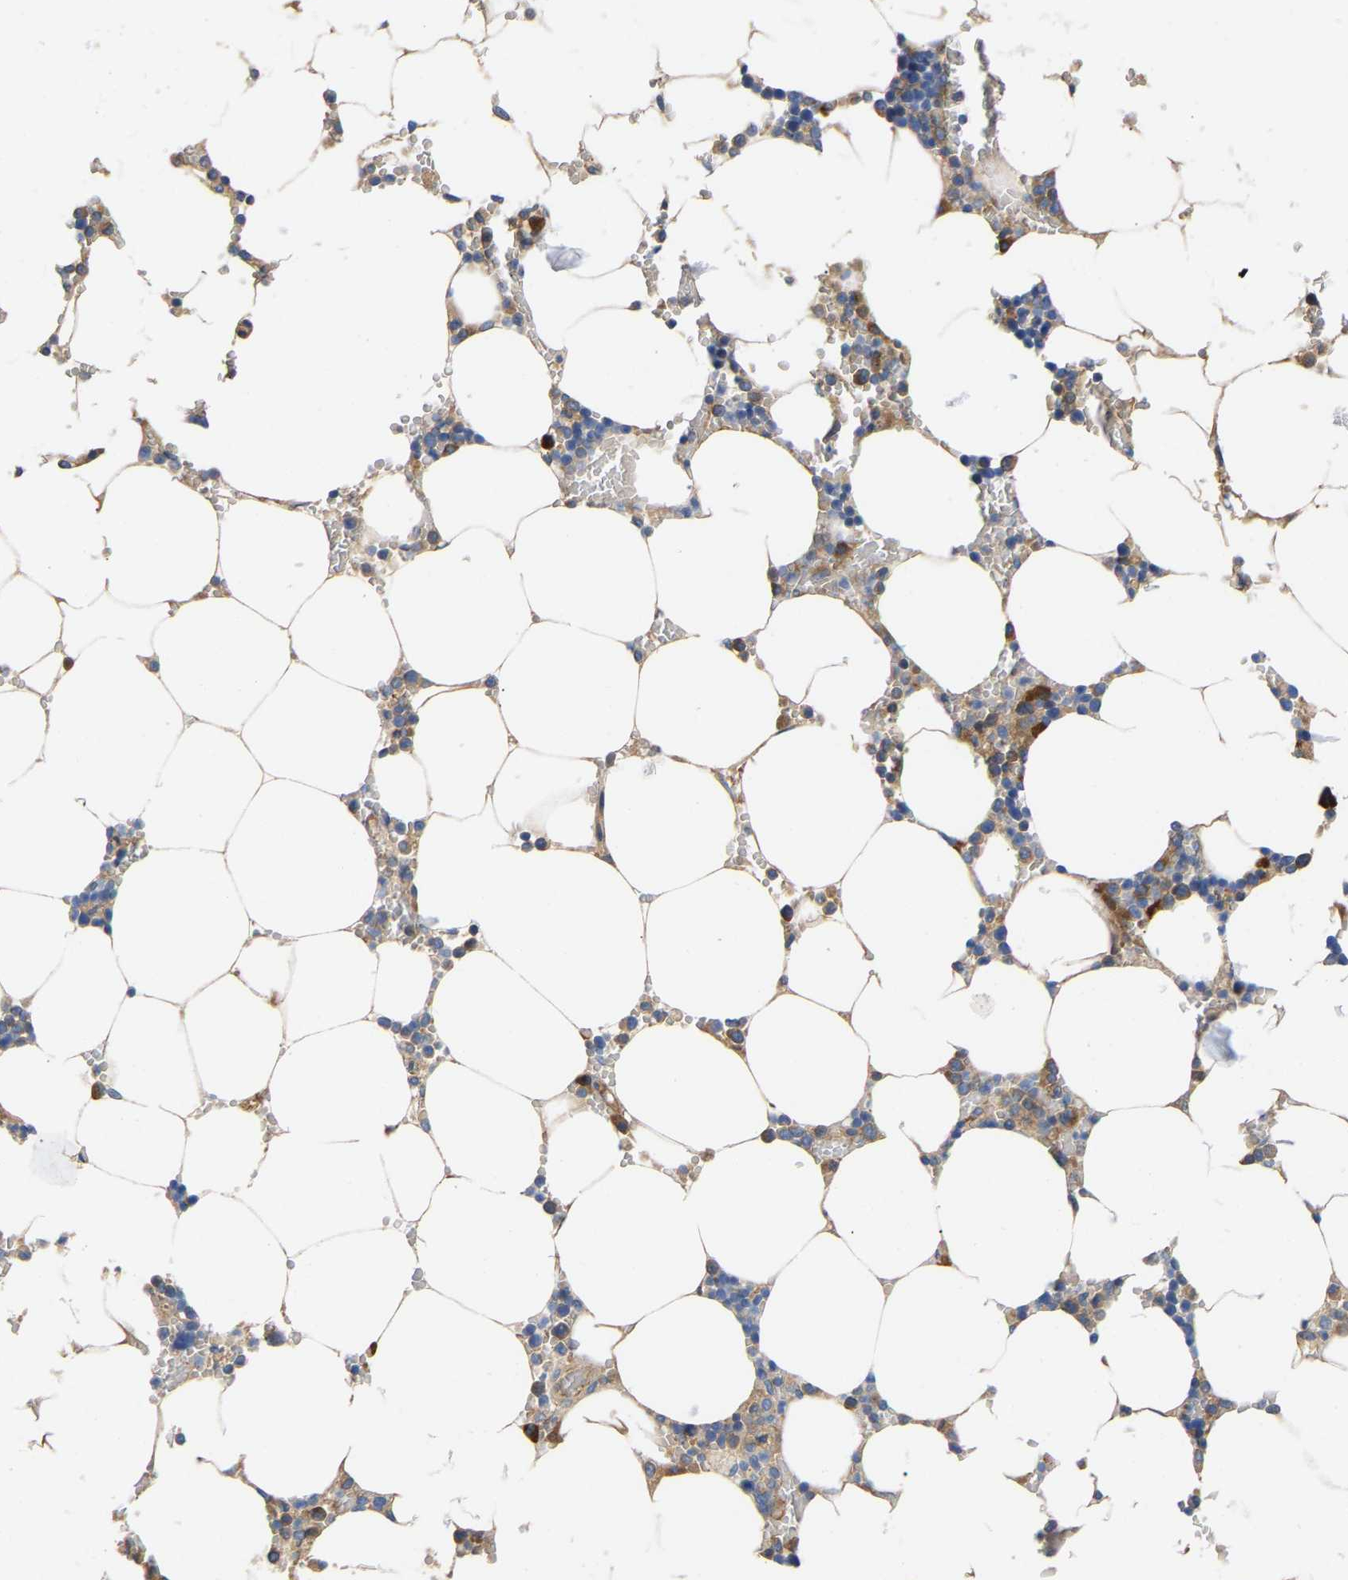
{"staining": {"intensity": "moderate", "quantity": "<25%", "location": "cytoplasmic/membranous"}, "tissue": "bone marrow", "cell_type": "Hematopoietic cells", "image_type": "normal", "snomed": [{"axis": "morphology", "description": "Normal tissue, NOS"}, {"axis": "topography", "description": "Bone marrow"}], "caption": "Immunohistochemical staining of normal human bone marrow displays <25% levels of moderate cytoplasmic/membranous protein positivity in about <25% of hematopoietic cells. The staining is performed using DAB (3,3'-diaminobenzidine) brown chromogen to label protein expression. The nuclei are counter-stained blue using hematoxylin.", "gene": "AIMP2", "patient": {"sex": "male", "age": 70}}